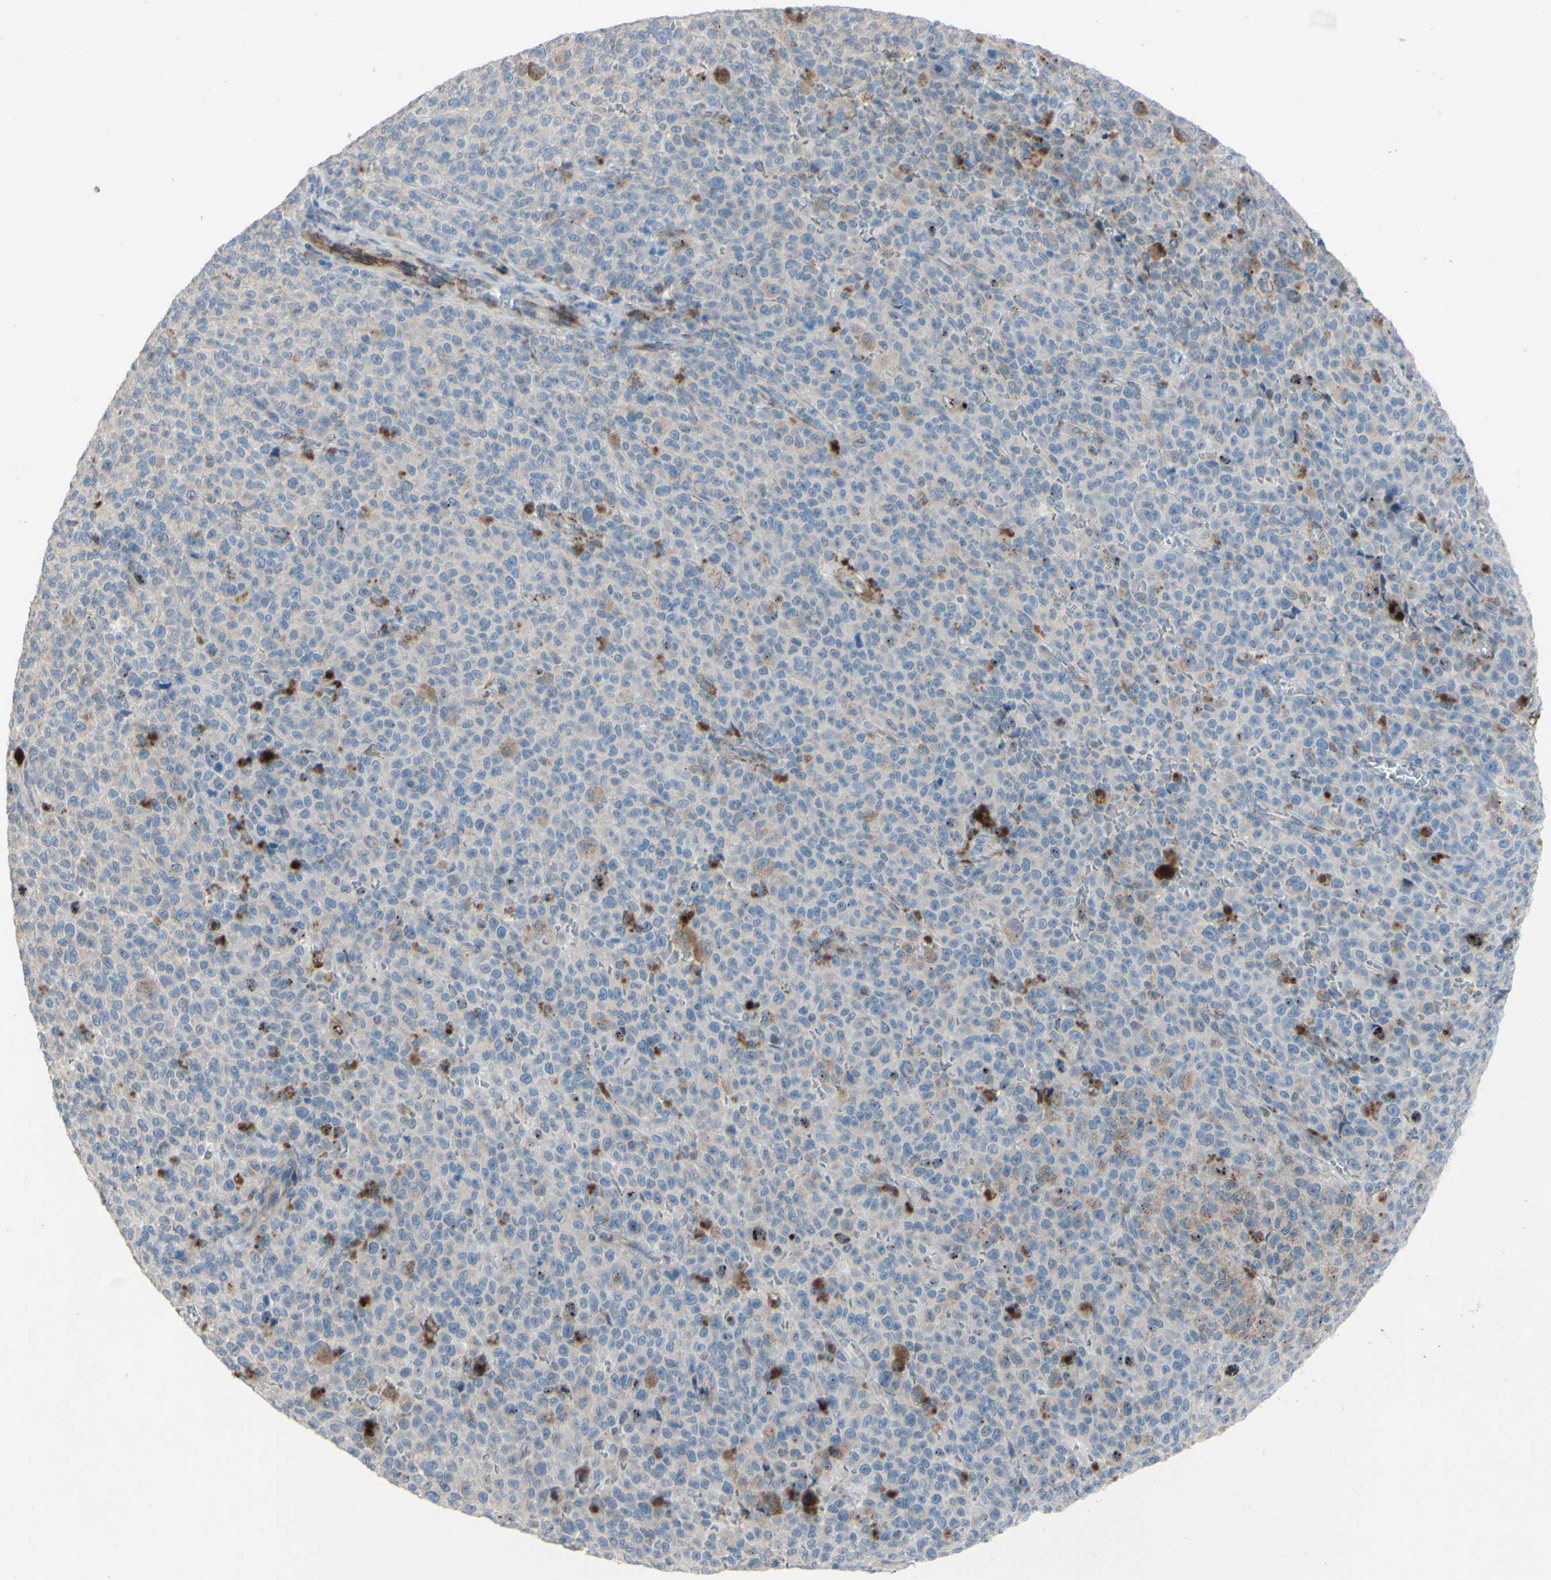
{"staining": {"intensity": "negative", "quantity": "none", "location": "none"}, "tissue": "melanoma", "cell_type": "Tumor cells", "image_type": "cancer", "snomed": [{"axis": "morphology", "description": "Malignant melanoma, NOS"}, {"axis": "topography", "description": "Skin"}], "caption": "Immunohistochemistry (IHC) histopathology image of human malignant melanoma stained for a protein (brown), which demonstrates no staining in tumor cells. (DAB (3,3'-diaminobenzidine) immunohistochemistry, high magnification).", "gene": "CDCP1", "patient": {"sex": "female", "age": 82}}